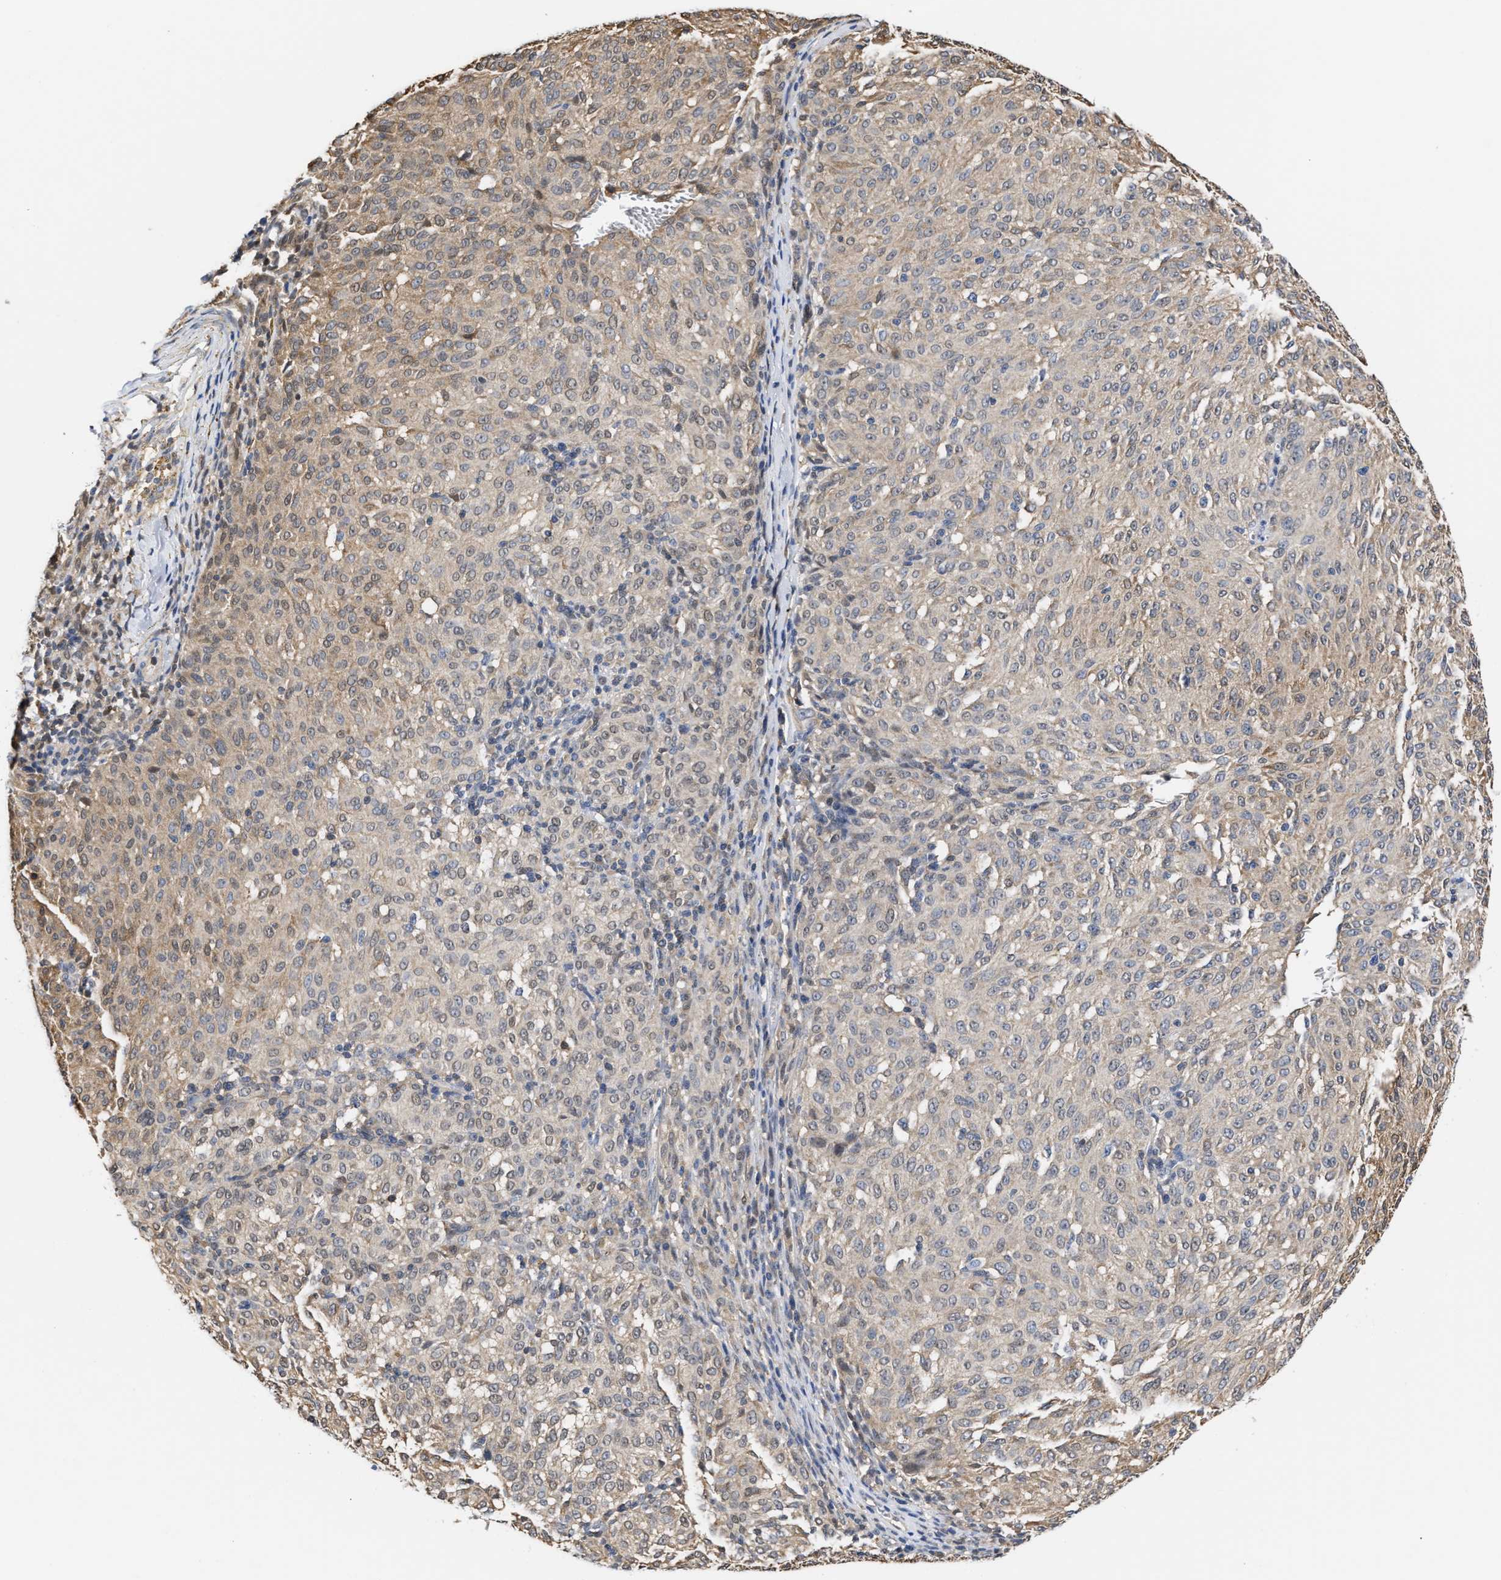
{"staining": {"intensity": "moderate", "quantity": "<25%", "location": "cytoplasmic/membranous"}, "tissue": "melanoma", "cell_type": "Tumor cells", "image_type": "cancer", "snomed": [{"axis": "morphology", "description": "Malignant melanoma, NOS"}, {"axis": "topography", "description": "Skin"}], "caption": "Malignant melanoma was stained to show a protein in brown. There is low levels of moderate cytoplasmic/membranous expression in approximately <25% of tumor cells.", "gene": "KLHDC1", "patient": {"sex": "female", "age": 72}}